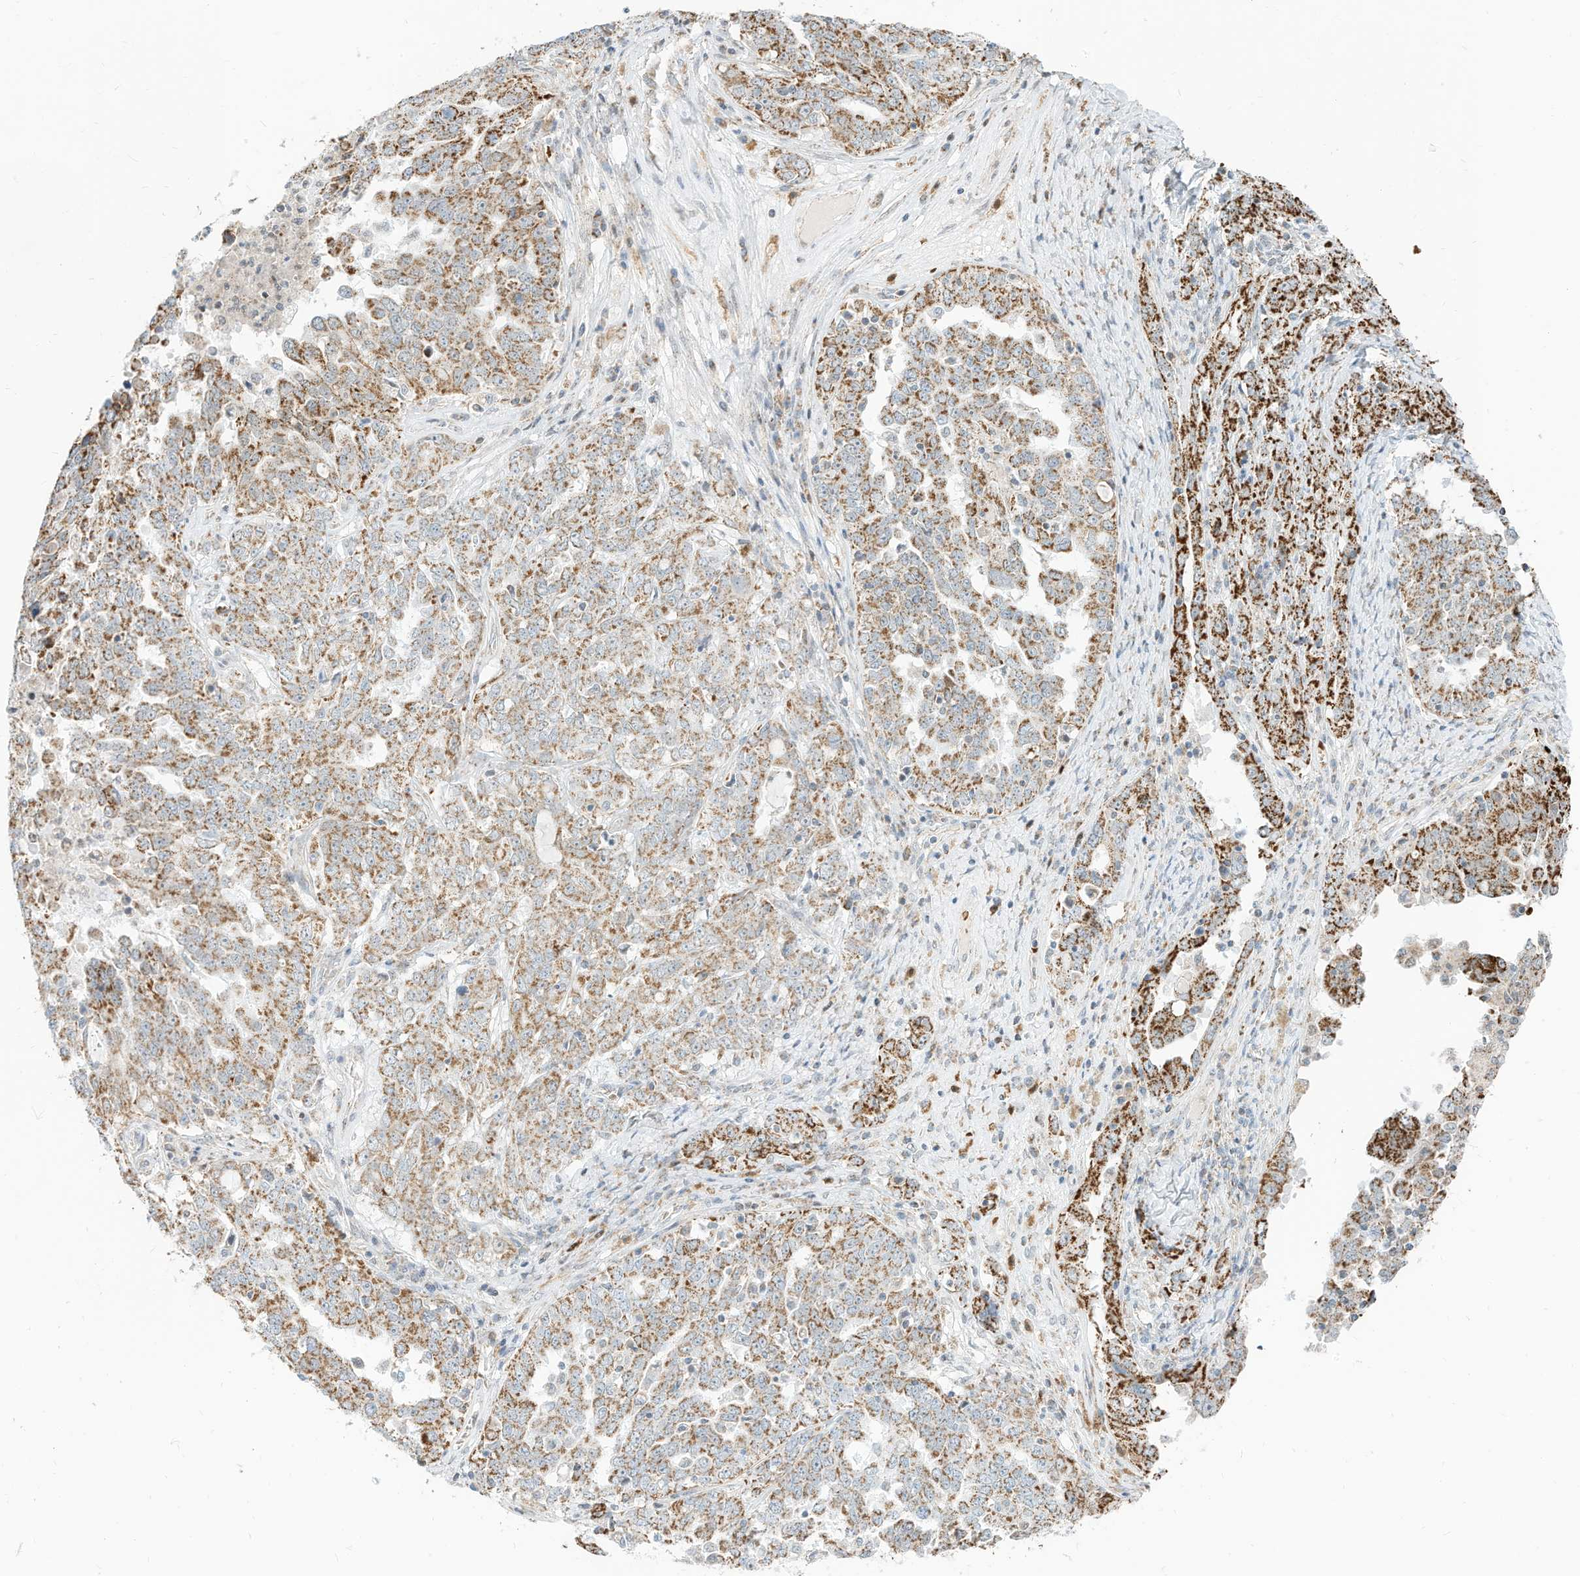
{"staining": {"intensity": "strong", "quantity": ">75%", "location": "cytoplasmic/membranous"}, "tissue": "ovarian cancer", "cell_type": "Tumor cells", "image_type": "cancer", "snomed": [{"axis": "morphology", "description": "Carcinoma, endometroid"}, {"axis": "topography", "description": "Ovary"}], "caption": "Immunohistochemical staining of human ovarian cancer (endometroid carcinoma) demonstrates high levels of strong cytoplasmic/membranous positivity in approximately >75% of tumor cells.", "gene": "MTUS2", "patient": {"sex": "female", "age": 62}}